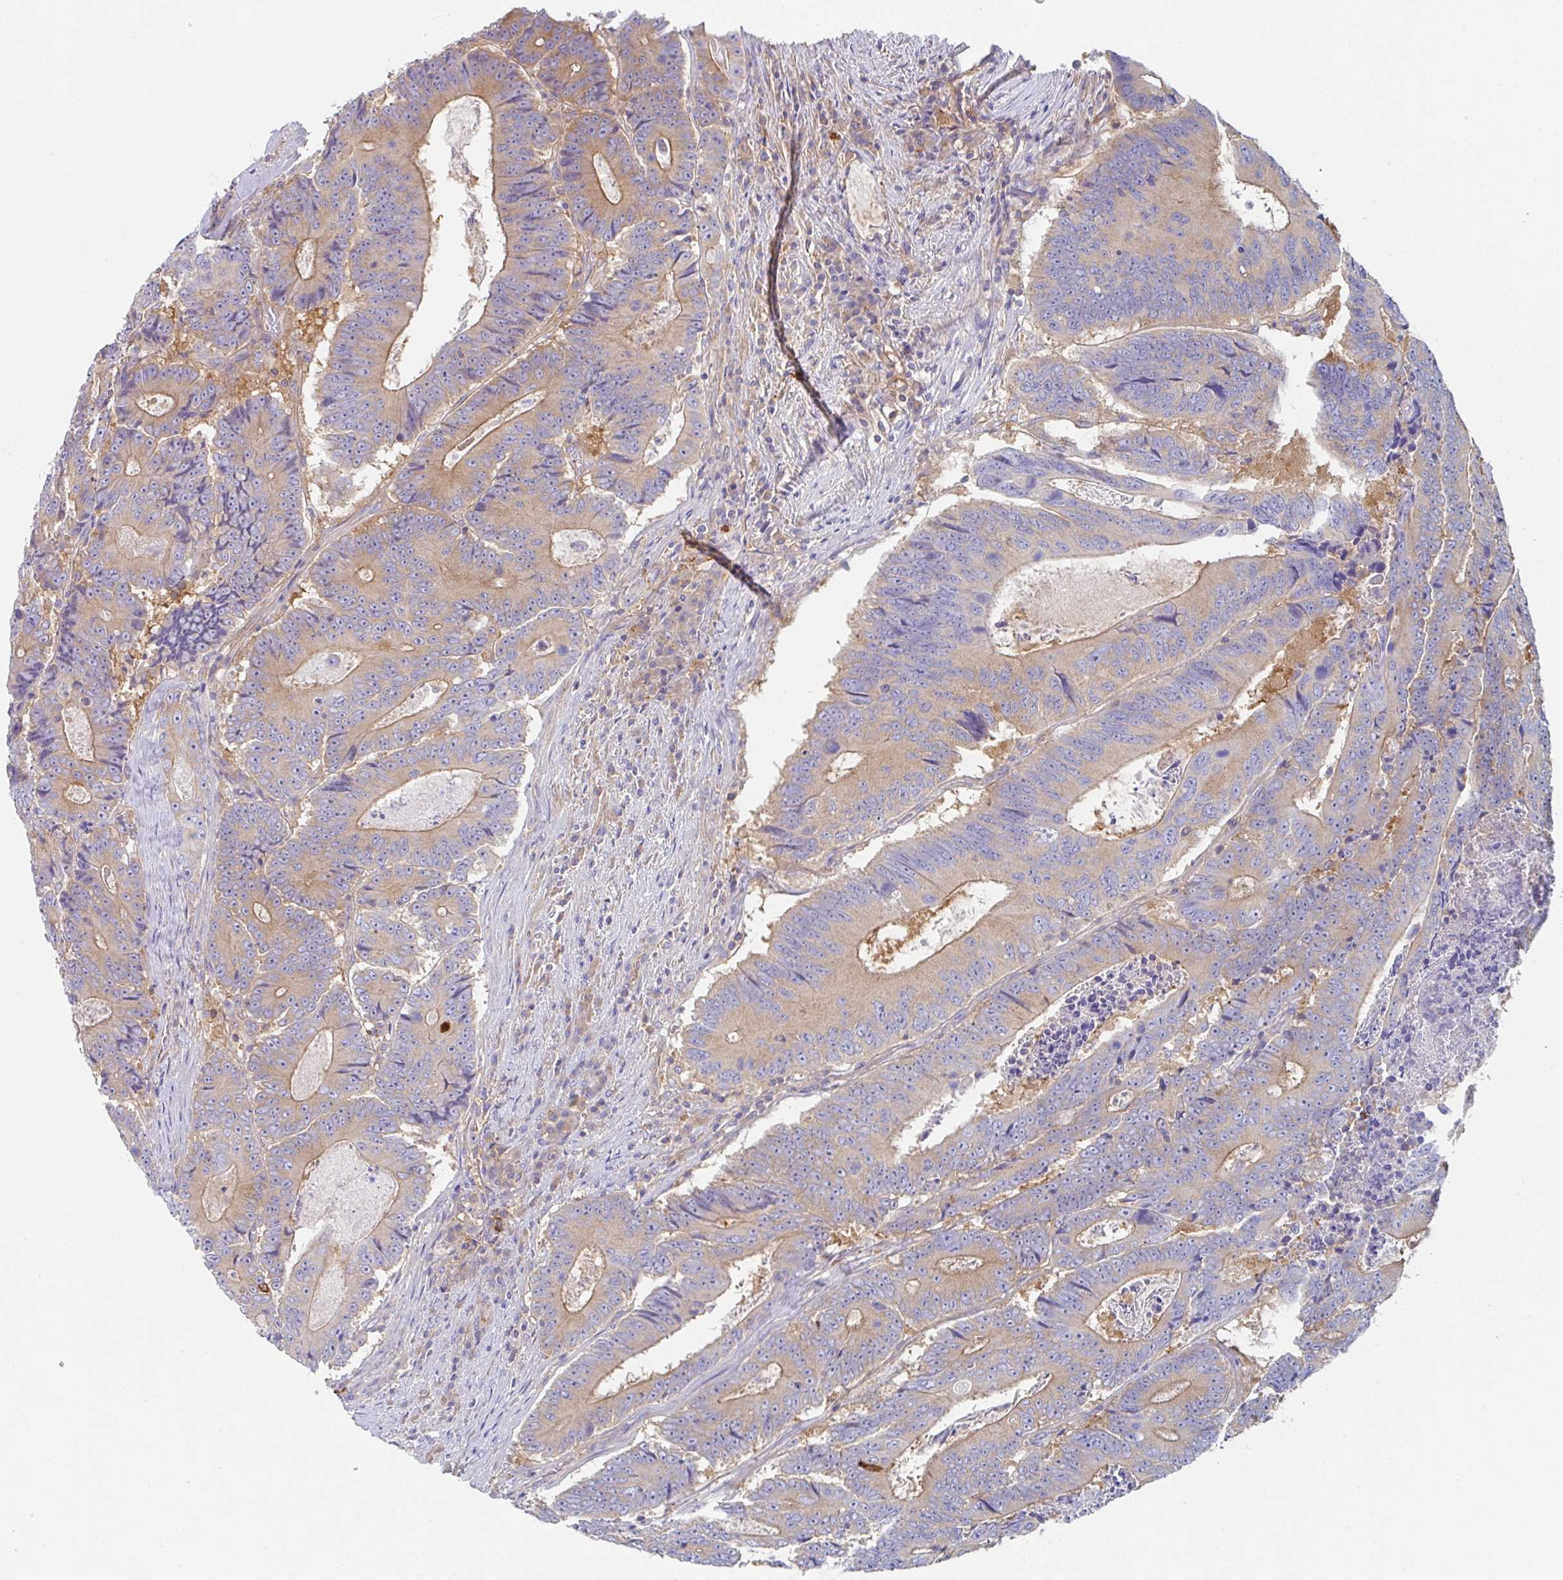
{"staining": {"intensity": "weak", "quantity": ">75%", "location": "cytoplasmic/membranous"}, "tissue": "colorectal cancer", "cell_type": "Tumor cells", "image_type": "cancer", "snomed": [{"axis": "morphology", "description": "Adenocarcinoma, NOS"}, {"axis": "topography", "description": "Colon"}], "caption": "A brown stain highlights weak cytoplasmic/membranous positivity of a protein in human colorectal cancer (adenocarcinoma) tumor cells.", "gene": "AMPD2", "patient": {"sex": "male", "age": 83}}